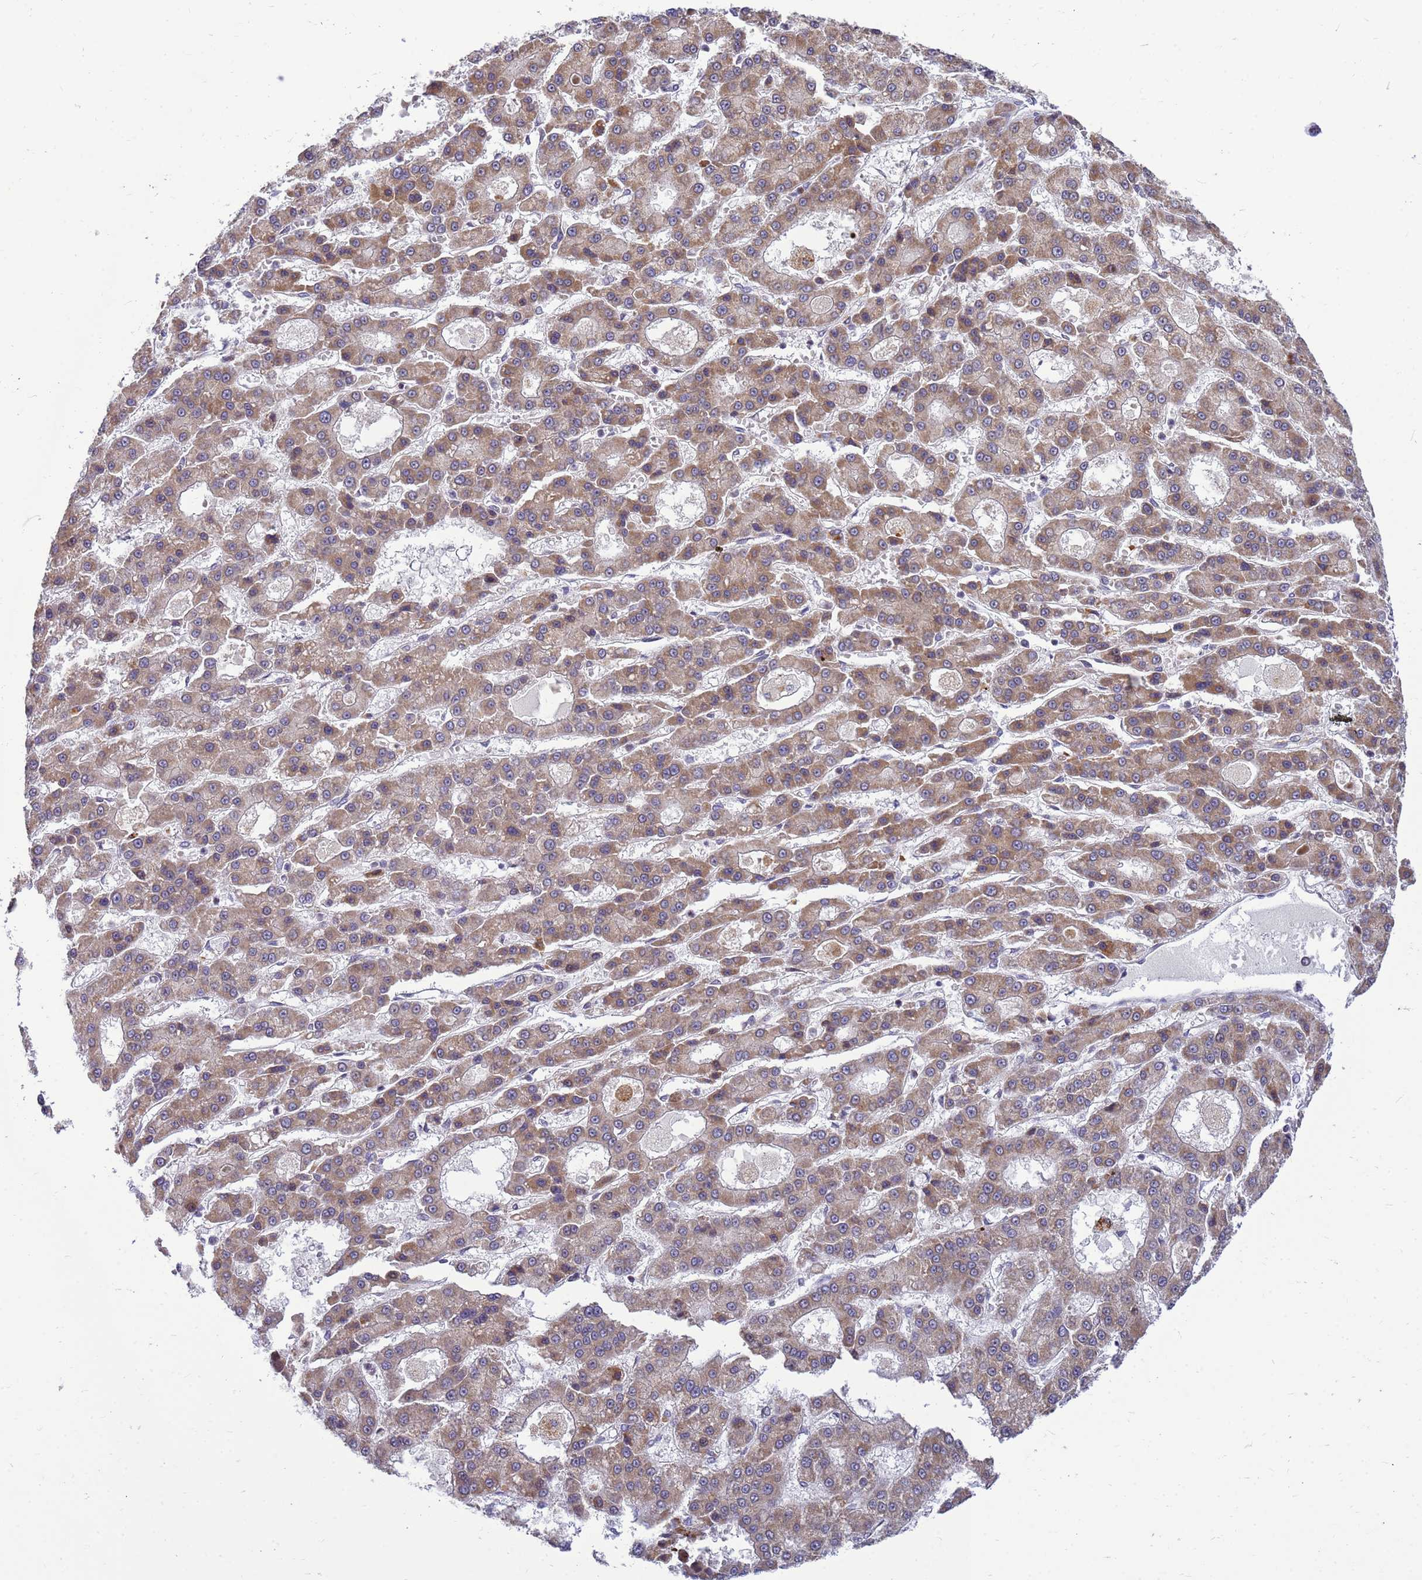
{"staining": {"intensity": "moderate", "quantity": ">75%", "location": "cytoplasmic/membranous"}, "tissue": "liver cancer", "cell_type": "Tumor cells", "image_type": "cancer", "snomed": [{"axis": "morphology", "description": "Carcinoma, Hepatocellular, NOS"}, {"axis": "topography", "description": "Liver"}], "caption": "Liver cancer stained with a brown dye demonstrates moderate cytoplasmic/membranous positive staining in approximately >75% of tumor cells.", "gene": "C12orf43", "patient": {"sex": "male", "age": 70}}